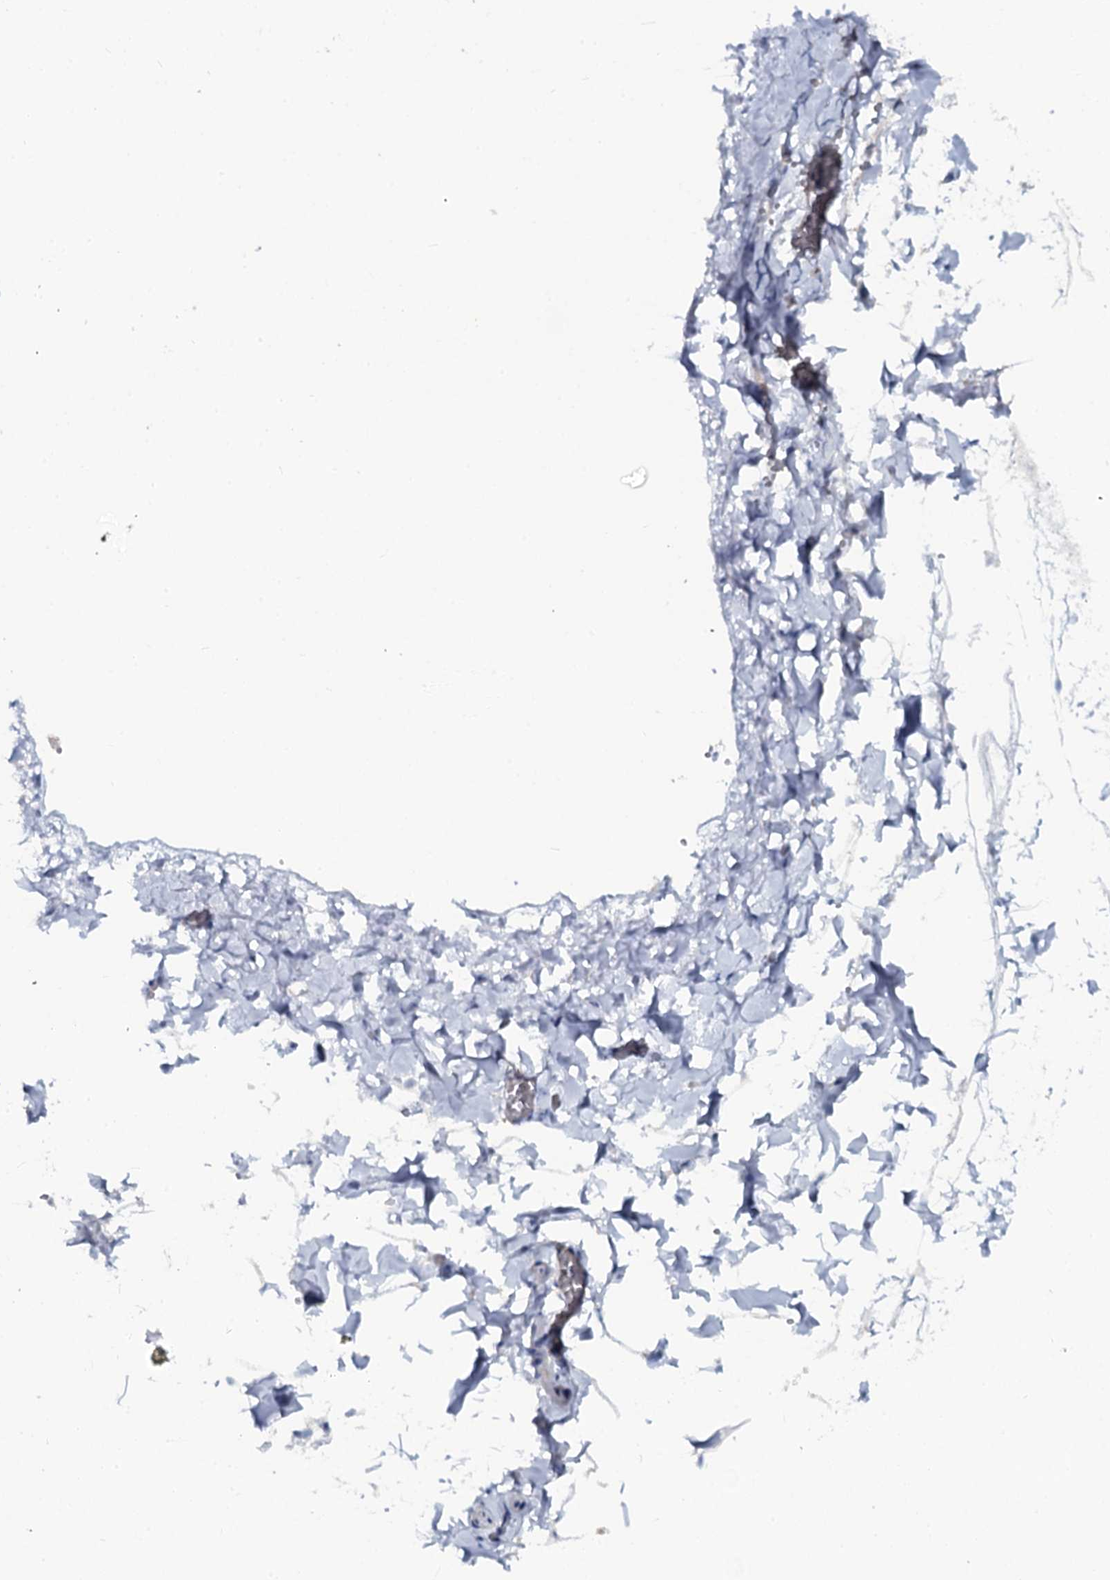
{"staining": {"intensity": "negative", "quantity": "none", "location": "none"}, "tissue": "adipose tissue", "cell_type": "Adipocytes", "image_type": "normal", "snomed": [{"axis": "morphology", "description": "Normal tissue, NOS"}, {"axis": "topography", "description": "Gallbladder"}, {"axis": "topography", "description": "Peripheral nerve tissue"}], "caption": "Adipocytes show no significant protein expression in unremarkable adipose tissue. (Immunohistochemistry, brightfield microscopy, high magnification).", "gene": "OTOL1", "patient": {"sex": "male", "age": 38}}